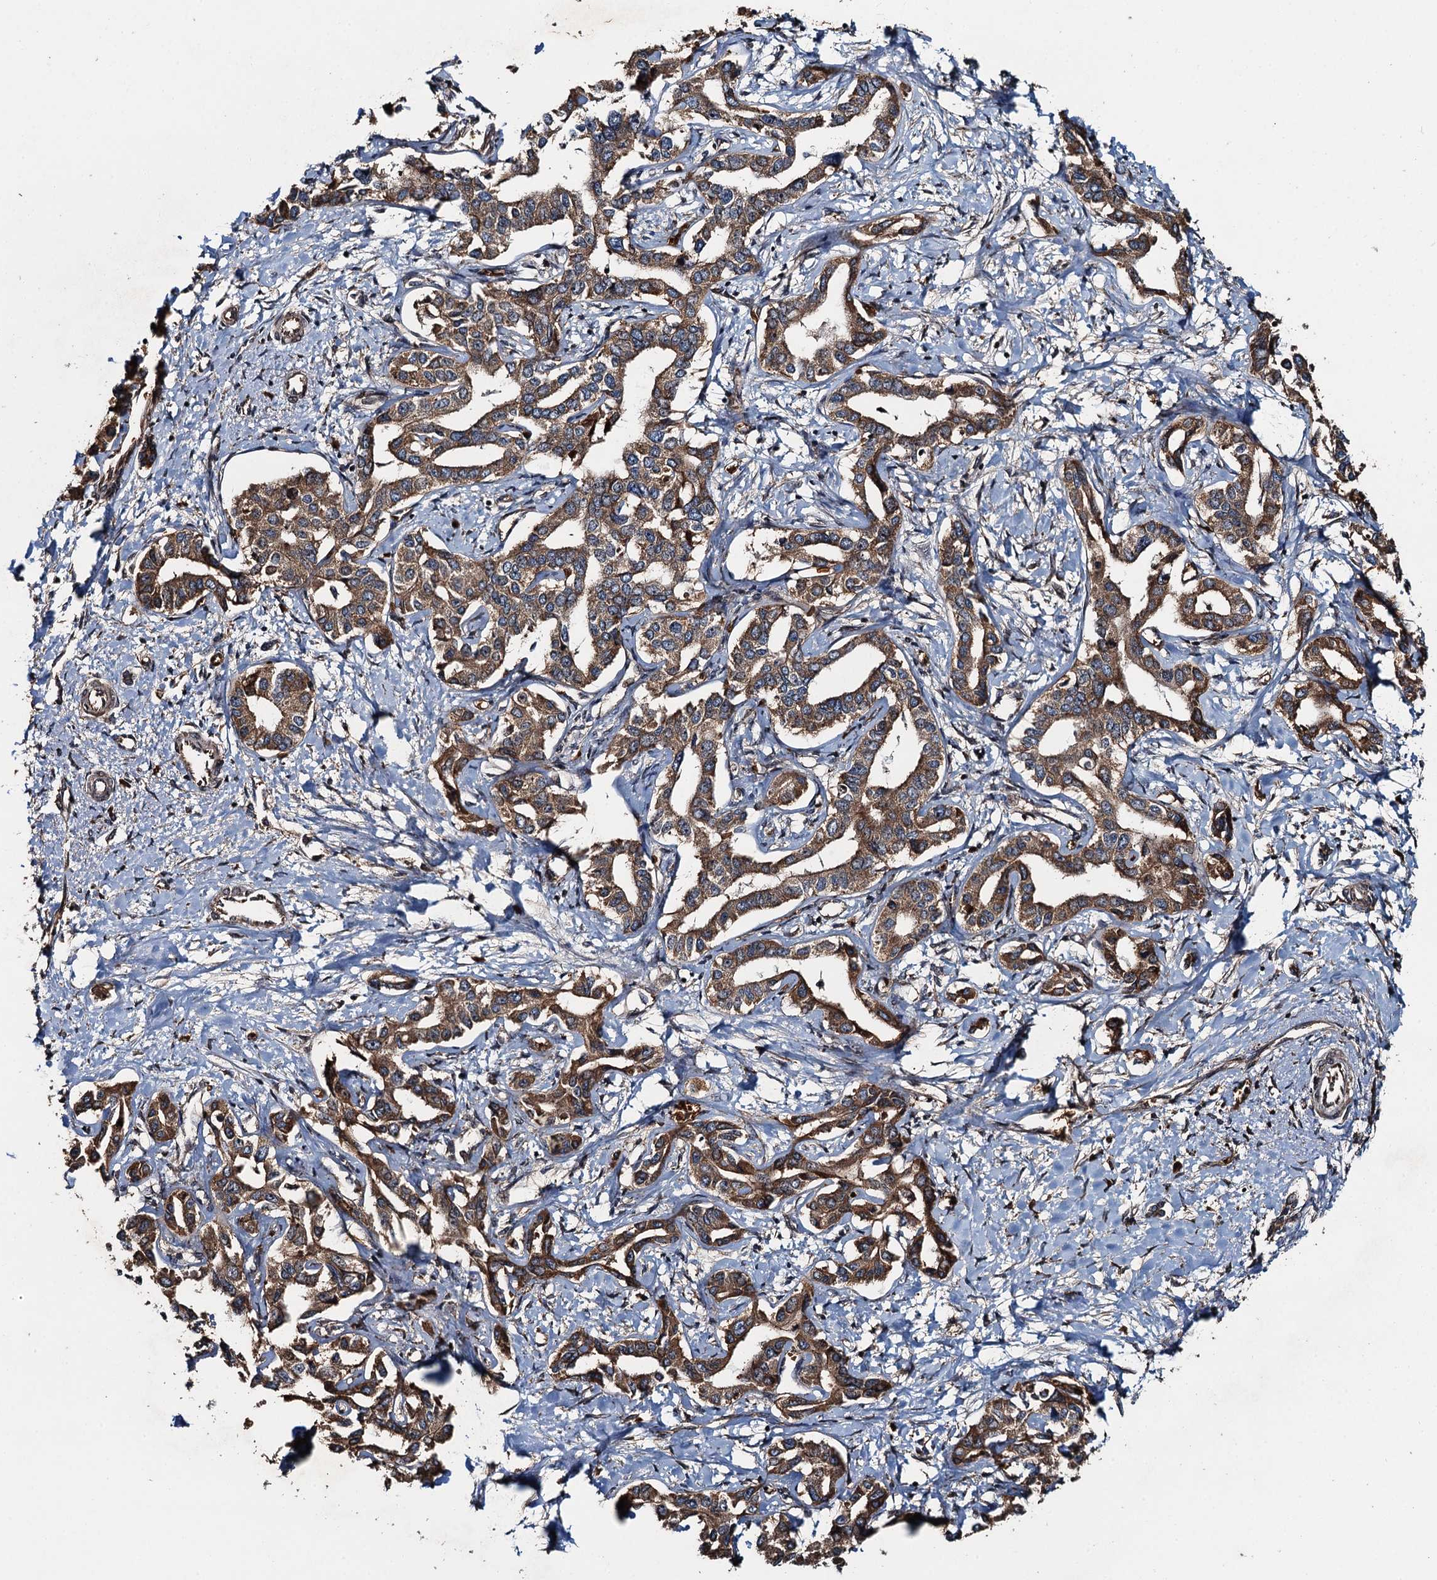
{"staining": {"intensity": "moderate", "quantity": ">75%", "location": "cytoplasmic/membranous"}, "tissue": "liver cancer", "cell_type": "Tumor cells", "image_type": "cancer", "snomed": [{"axis": "morphology", "description": "Cholangiocarcinoma"}, {"axis": "topography", "description": "Liver"}], "caption": "Tumor cells exhibit medium levels of moderate cytoplasmic/membranous positivity in approximately >75% of cells in liver cancer.", "gene": "SNX32", "patient": {"sex": "male", "age": 59}}